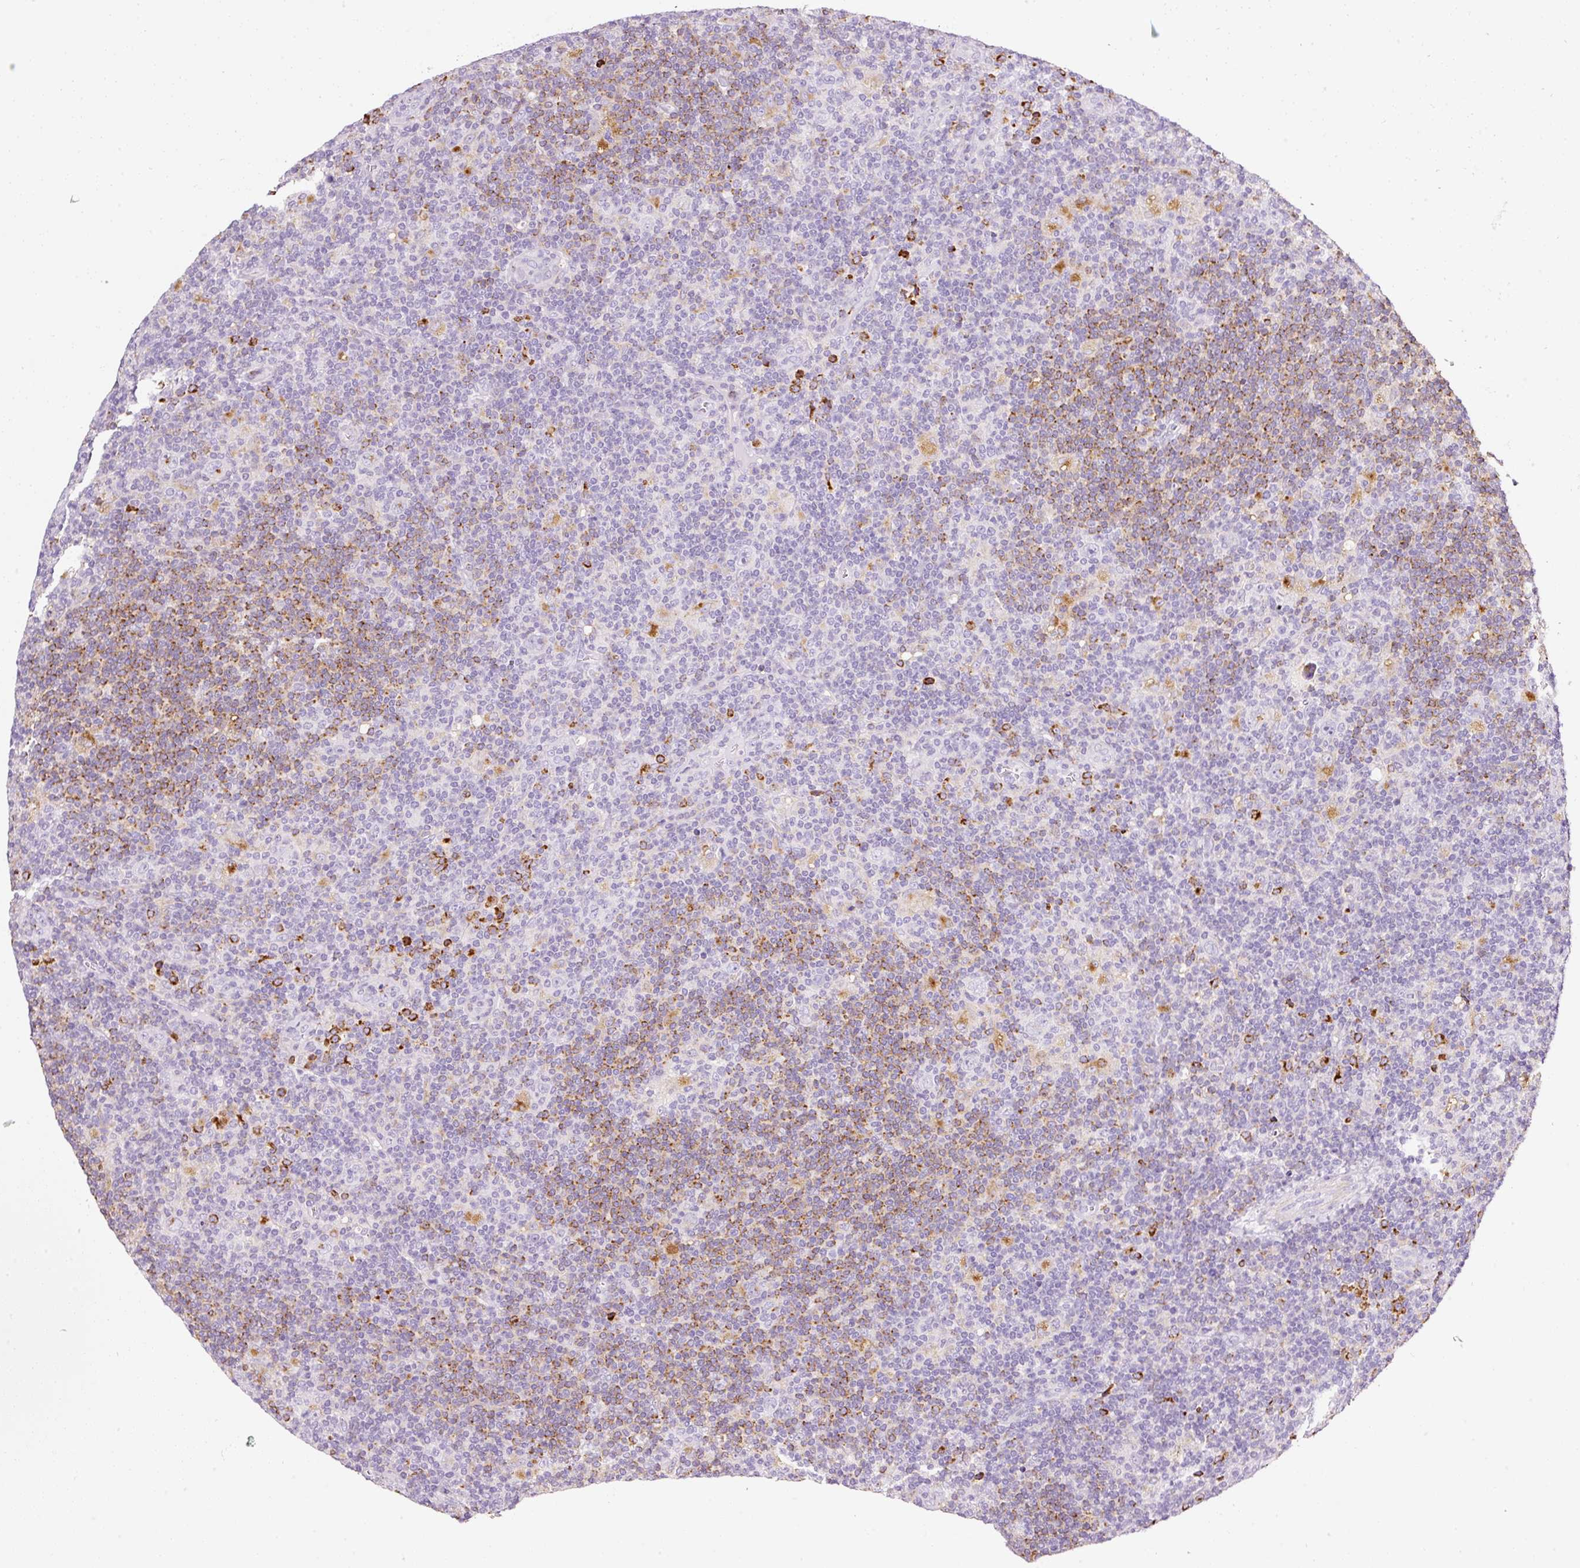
{"staining": {"intensity": "negative", "quantity": "none", "location": "none"}, "tissue": "lymphoma", "cell_type": "Tumor cells", "image_type": "cancer", "snomed": [{"axis": "morphology", "description": "Hodgkin's disease, NOS"}, {"axis": "topography", "description": "Lymph node"}], "caption": "Protein analysis of lymphoma exhibits no significant expression in tumor cells.", "gene": "CYB561A3", "patient": {"sex": "female", "age": 57}}